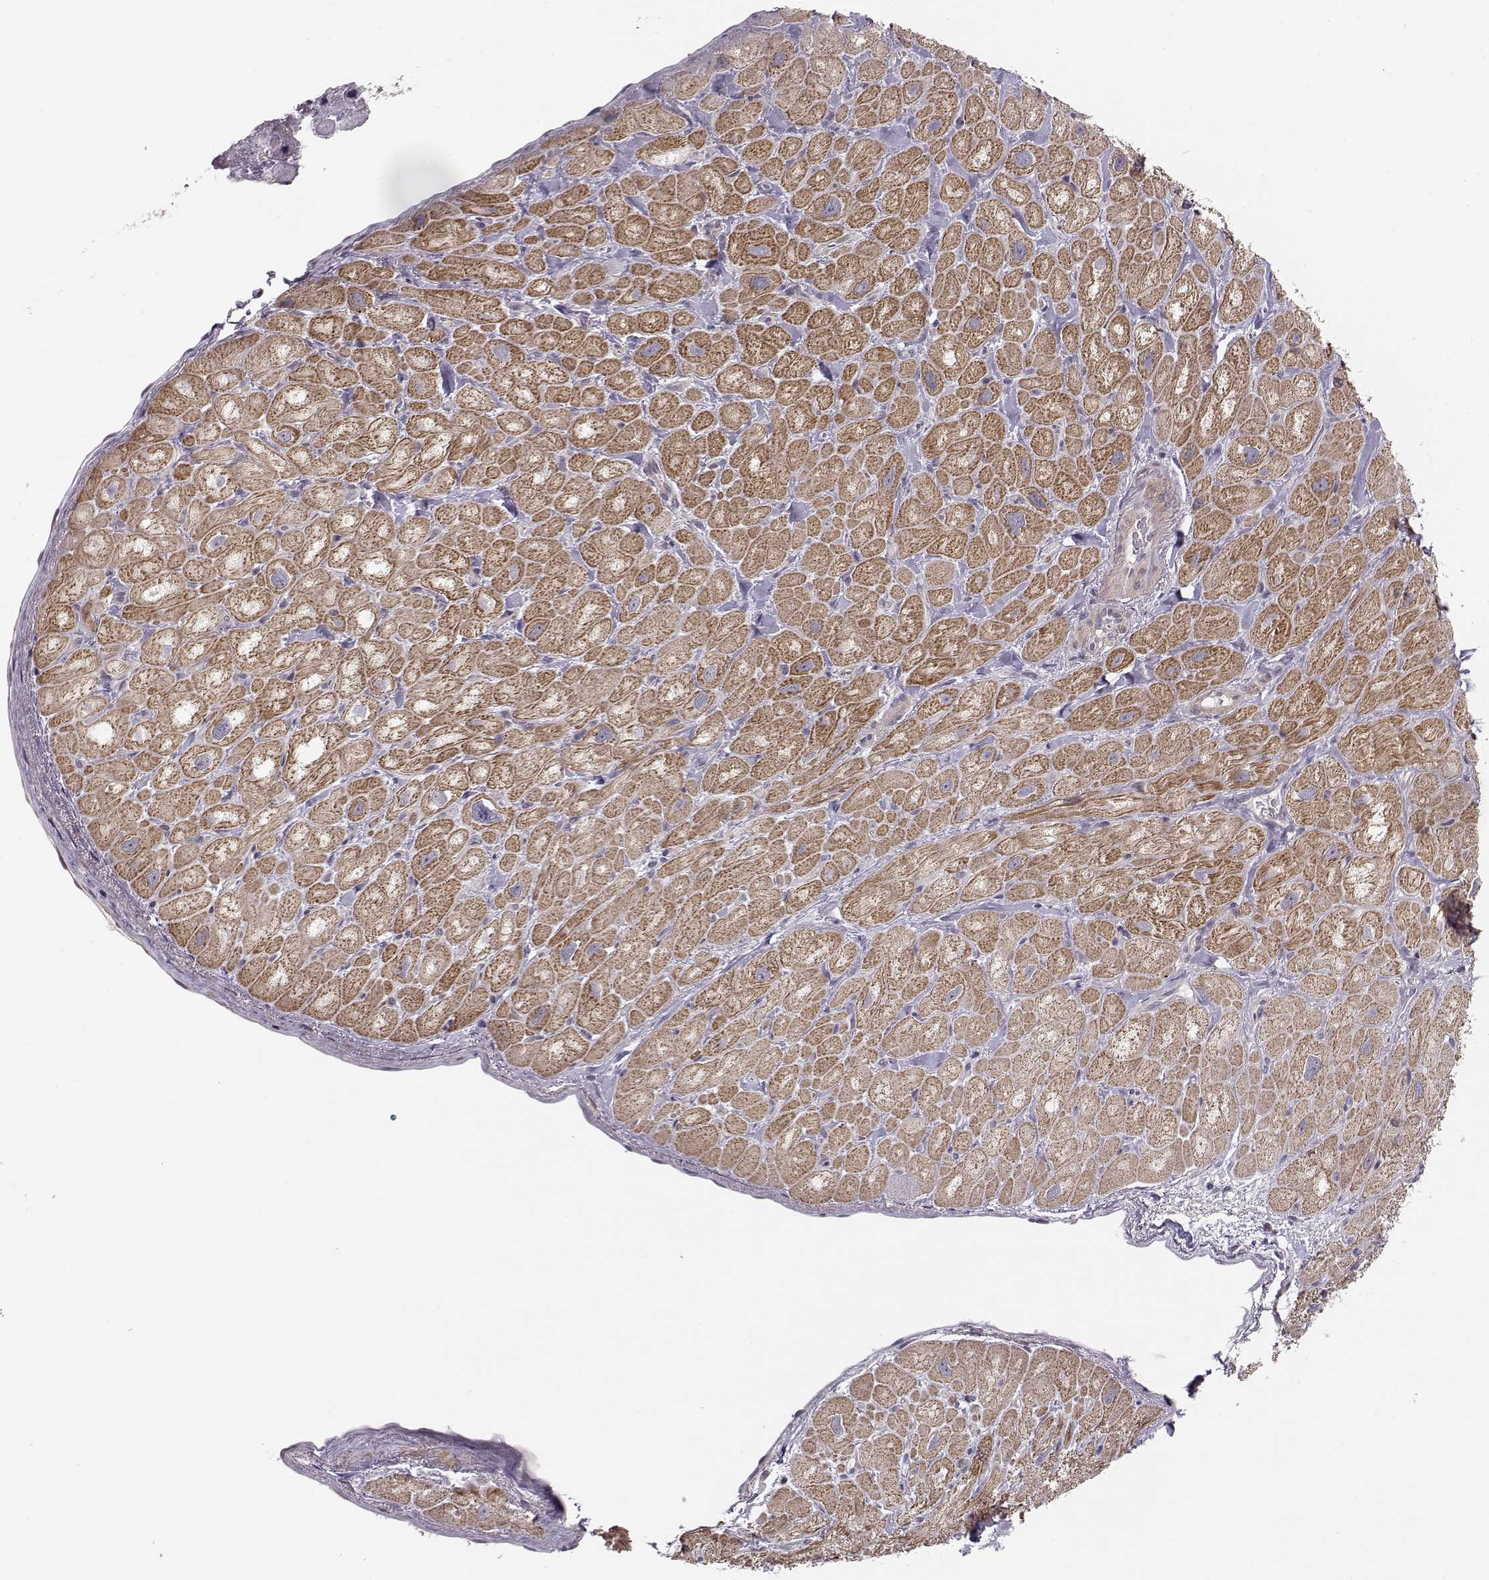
{"staining": {"intensity": "moderate", "quantity": "25%-75%", "location": "cytoplasmic/membranous"}, "tissue": "heart muscle", "cell_type": "Cardiomyocytes", "image_type": "normal", "snomed": [{"axis": "morphology", "description": "Normal tissue, NOS"}, {"axis": "topography", "description": "Heart"}], "caption": "Protein expression analysis of unremarkable heart muscle reveals moderate cytoplasmic/membranous staining in about 25%-75% of cardiomyocytes.", "gene": "ENTPD8", "patient": {"sex": "male", "age": 60}}